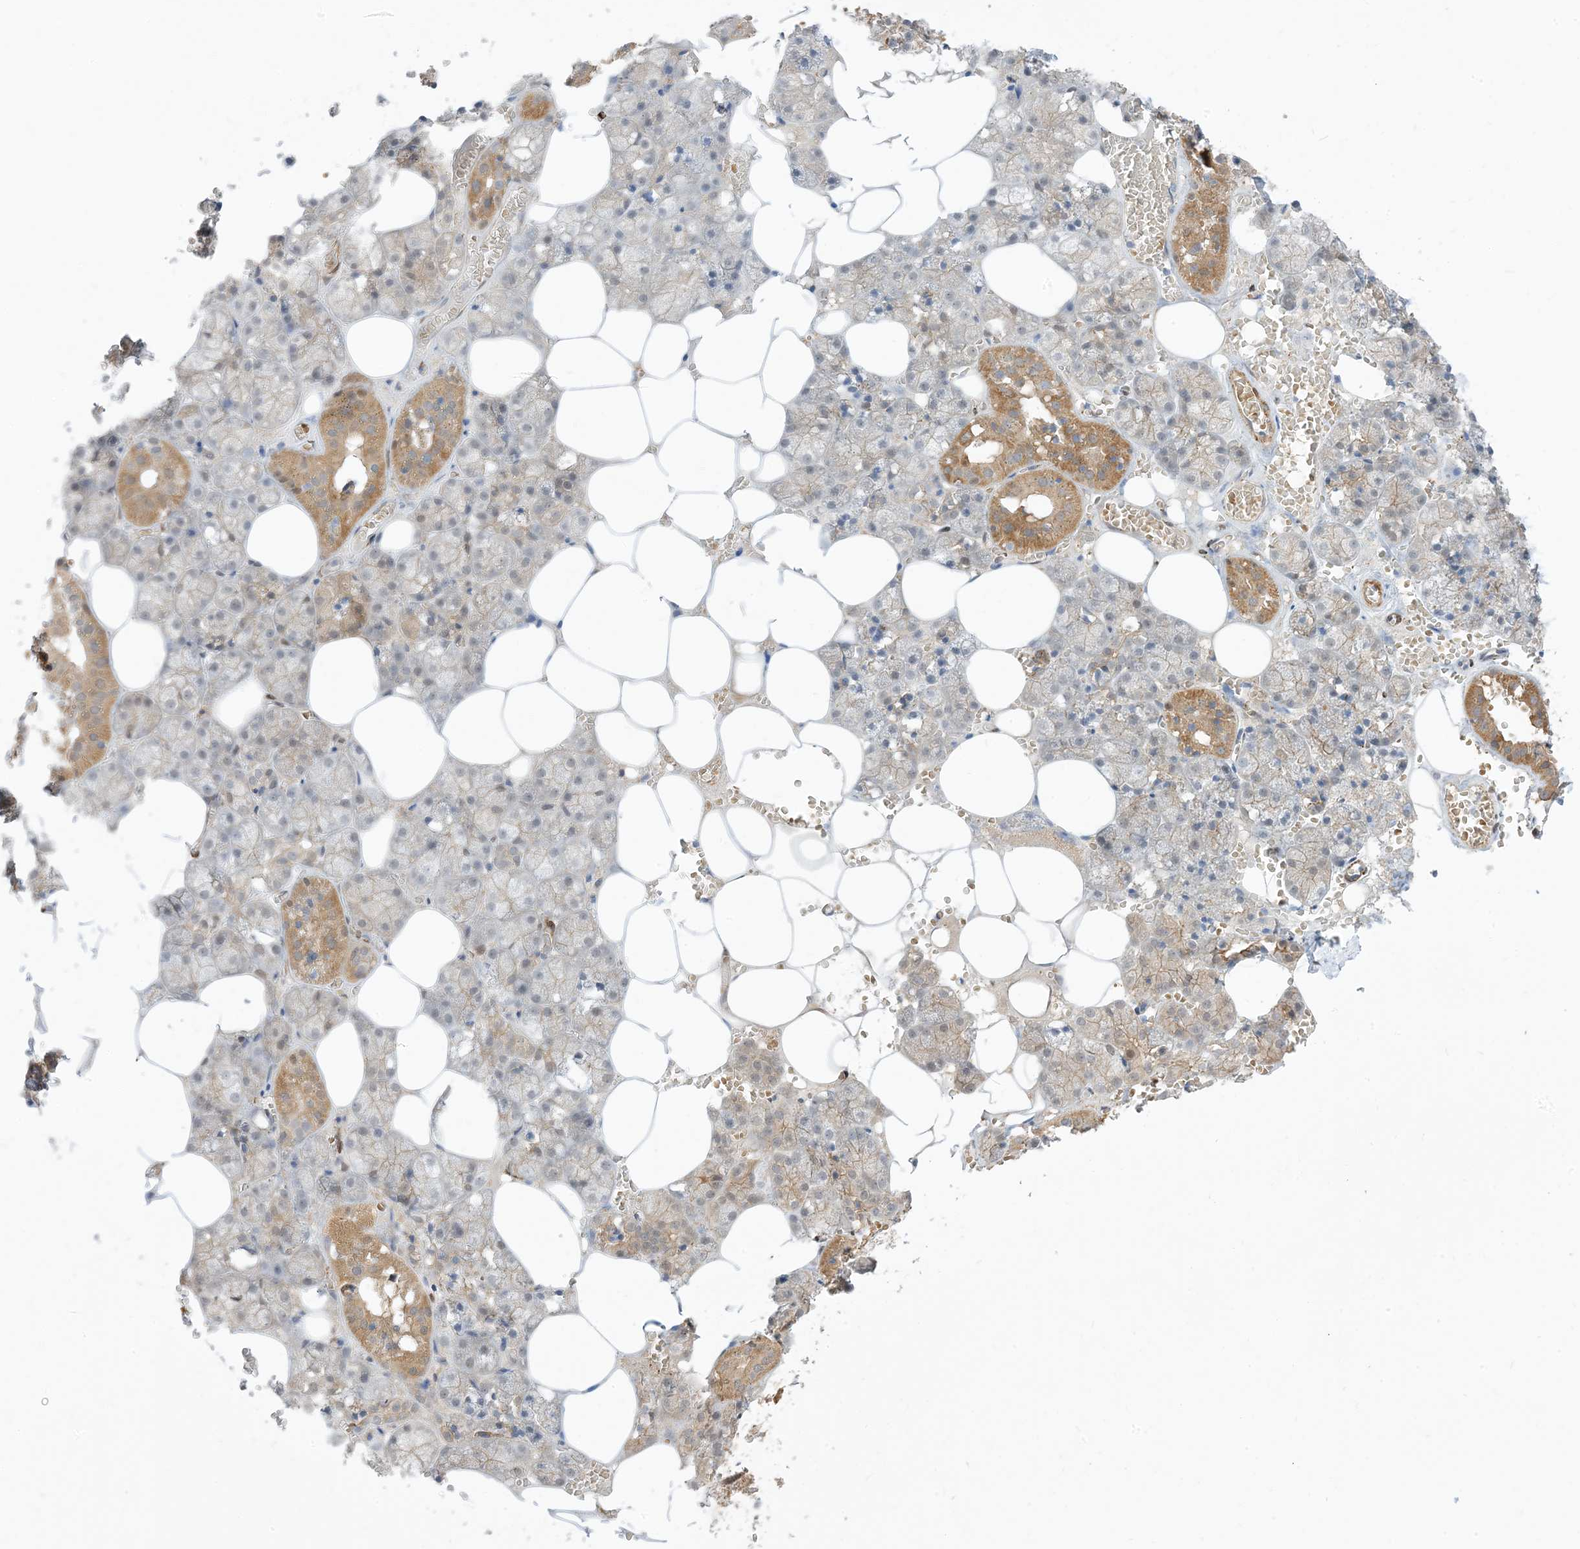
{"staining": {"intensity": "moderate", "quantity": "25%-75%", "location": "cytoplasmic/membranous,nuclear"}, "tissue": "salivary gland", "cell_type": "Glandular cells", "image_type": "normal", "snomed": [{"axis": "morphology", "description": "Normal tissue, NOS"}, {"axis": "topography", "description": "Salivary gland"}], "caption": "IHC histopathology image of unremarkable salivary gland: salivary gland stained using IHC demonstrates medium levels of moderate protein expression localized specifically in the cytoplasmic/membranous,nuclear of glandular cells, appearing as a cytoplasmic/membranous,nuclear brown color.", "gene": "RIN1", "patient": {"sex": "male", "age": 62}}